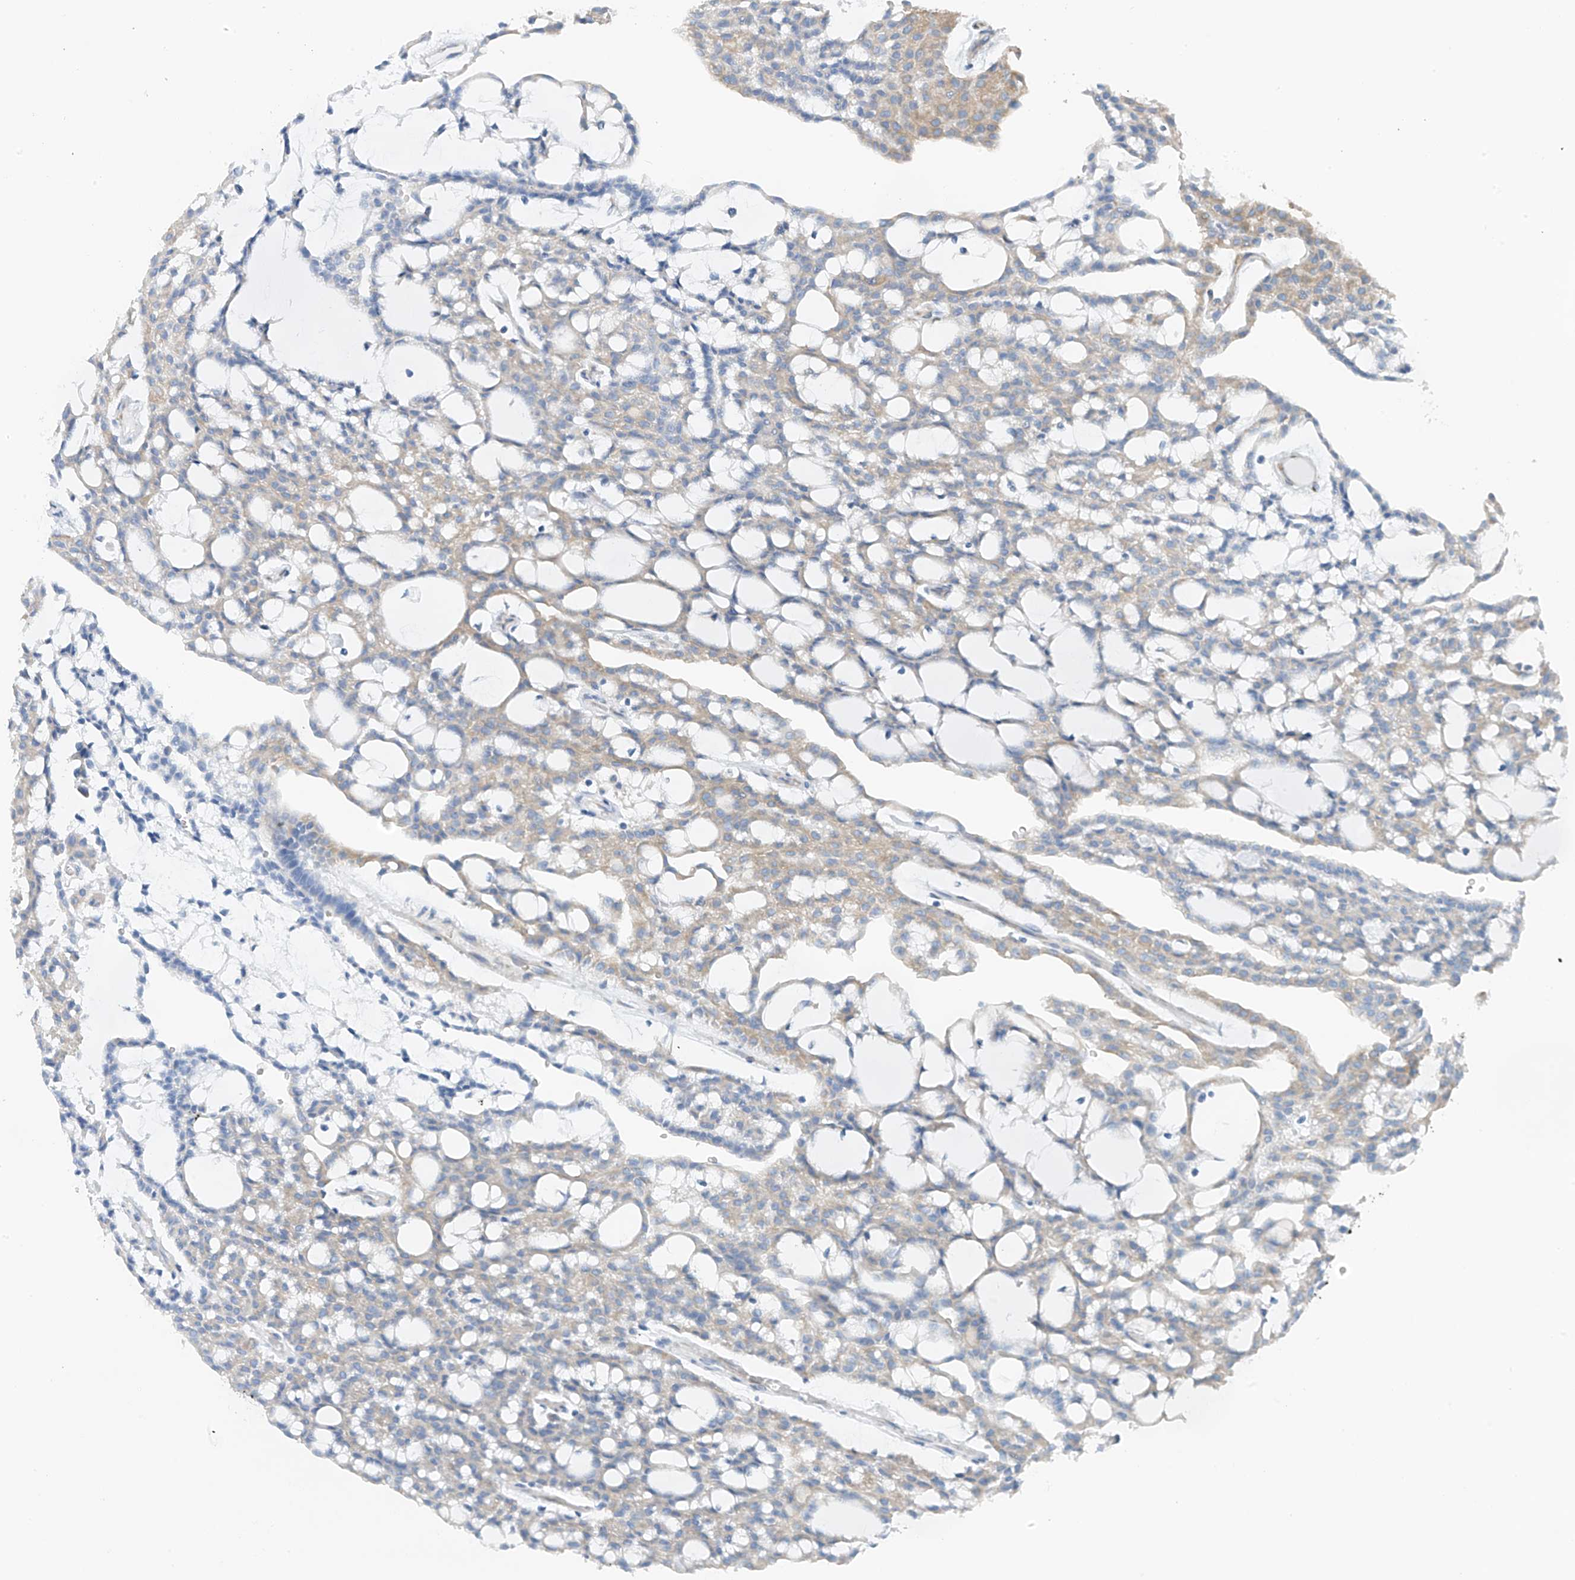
{"staining": {"intensity": "negative", "quantity": "none", "location": "none"}, "tissue": "renal cancer", "cell_type": "Tumor cells", "image_type": "cancer", "snomed": [{"axis": "morphology", "description": "Adenocarcinoma, NOS"}, {"axis": "topography", "description": "Kidney"}], "caption": "Protein analysis of renal cancer demonstrates no significant expression in tumor cells. (DAB IHC visualized using brightfield microscopy, high magnification).", "gene": "RCN2", "patient": {"sex": "male", "age": 63}}